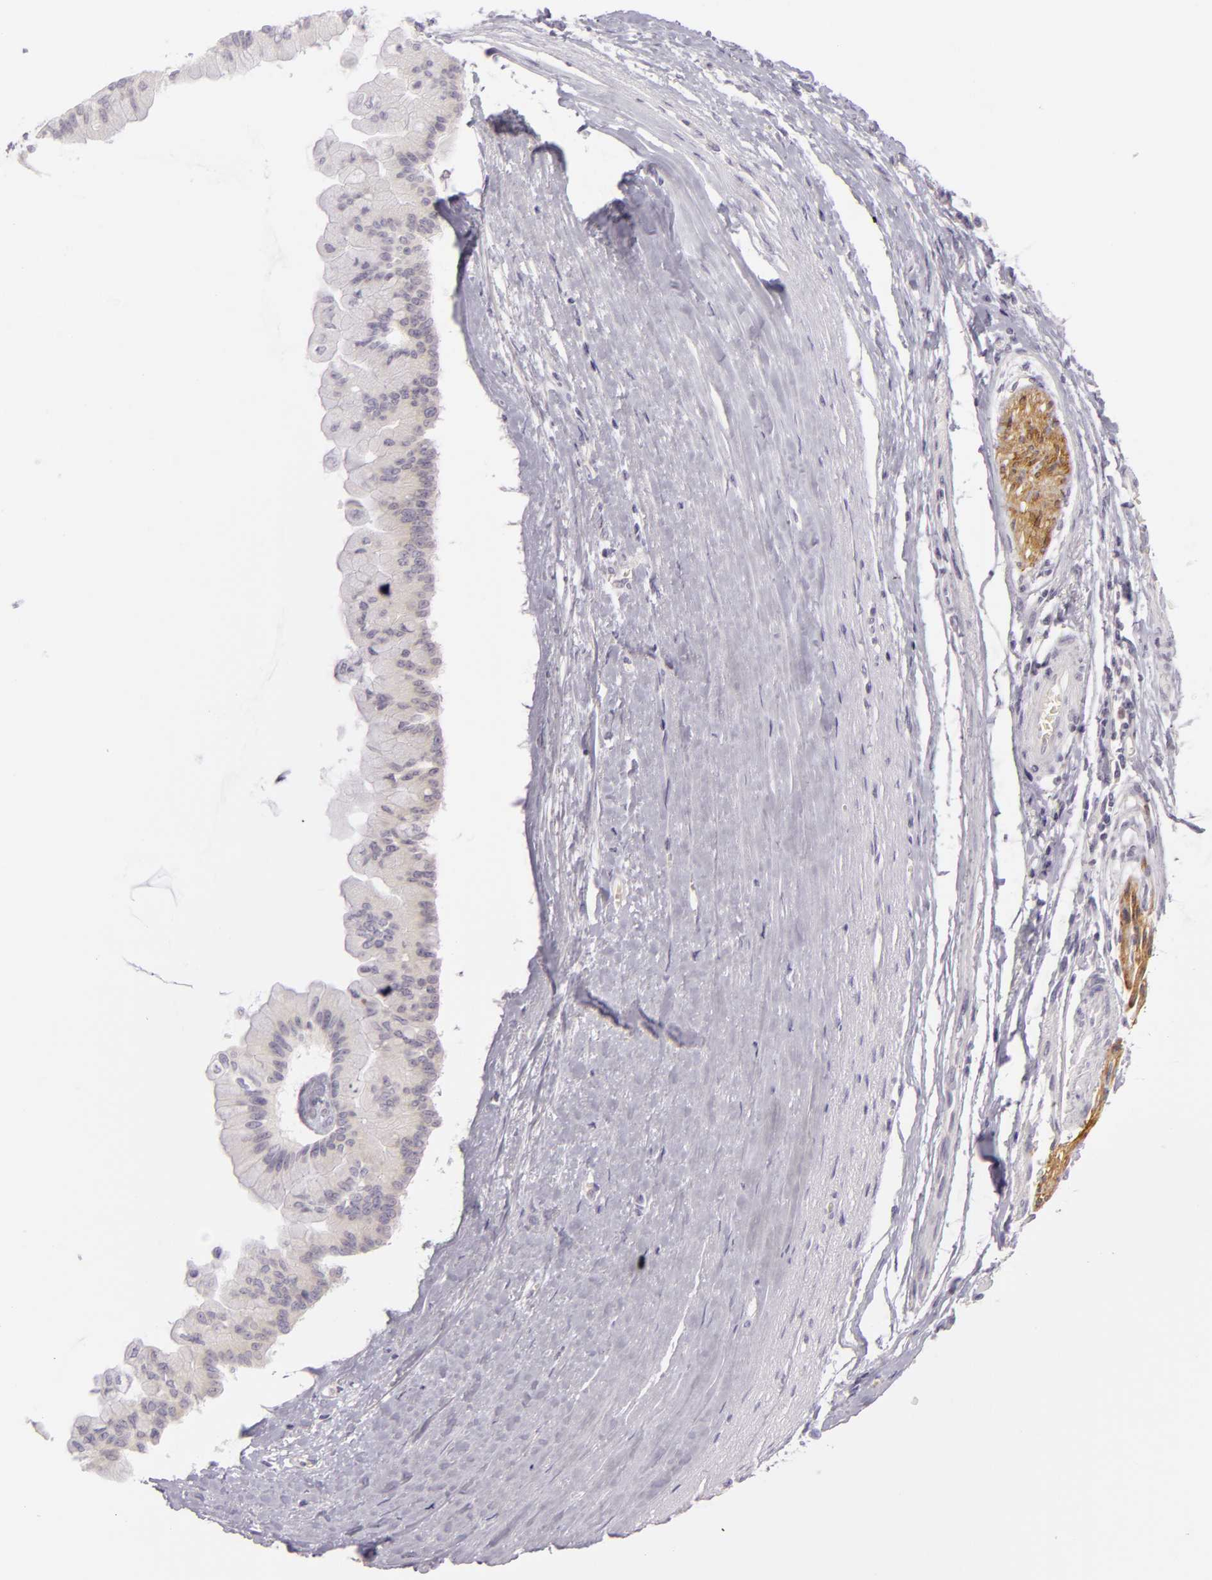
{"staining": {"intensity": "negative", "quantity": "none", "location": "none"}, "tissue": "liver cancer", "cell_type": "Tumor cells", "image_type": "cancer", "snomed": [{"axis": "morphology", "description": "Cholangiocarcinoma"}, {"axis": "topography", "description": "Liver"}], "caption": "Tumor cells show no significant positivity in liver cancer (cholangiocarcinoma).", "gene": "ZC3H7B", "patient": {"sex": "female", "age": 79}}